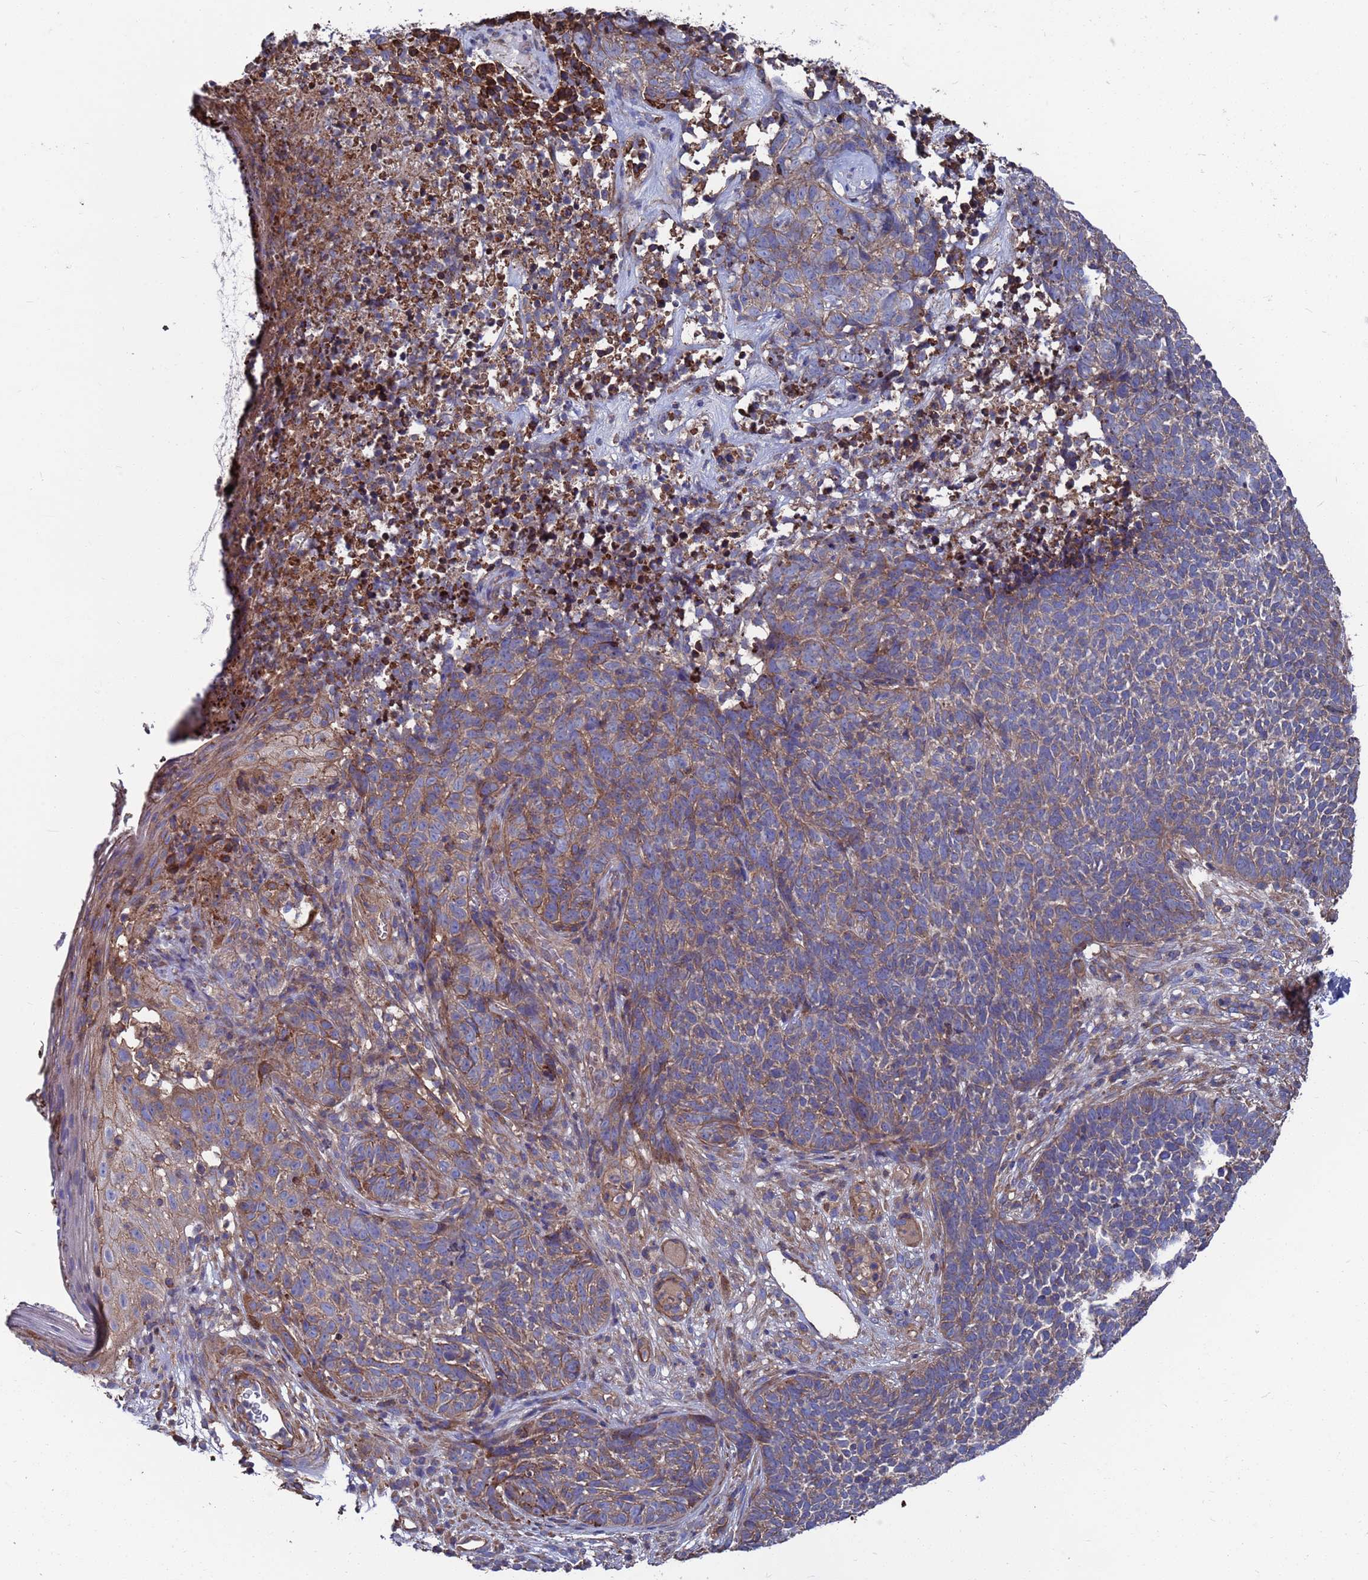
{"staining": {"intensity": "moderate", "quantity": "25%-75%", "location": "cytoplasmic/membranous"}, "tissue": "skin cancer", "cell_type": "Tumor cells", "image_type": "cancer", "snomed": [{"axis": "morphology", "description": "Basal cell carcinoma"}, {"axis": "topography", "description": "Skin"}], "caption": "Immunohistochemistry photomicrograph of neoplastic tissue: human skin cancer stained using immunohistochemistry demonstrates medium levels of moderate protein expression localized specifically in the cytoplasmic/membranous of tumor cells, appearing as a cytoplasmic/membranous brown color.", "gene": "PYCR1", "patient": {"sex": "female", "age": 84}}